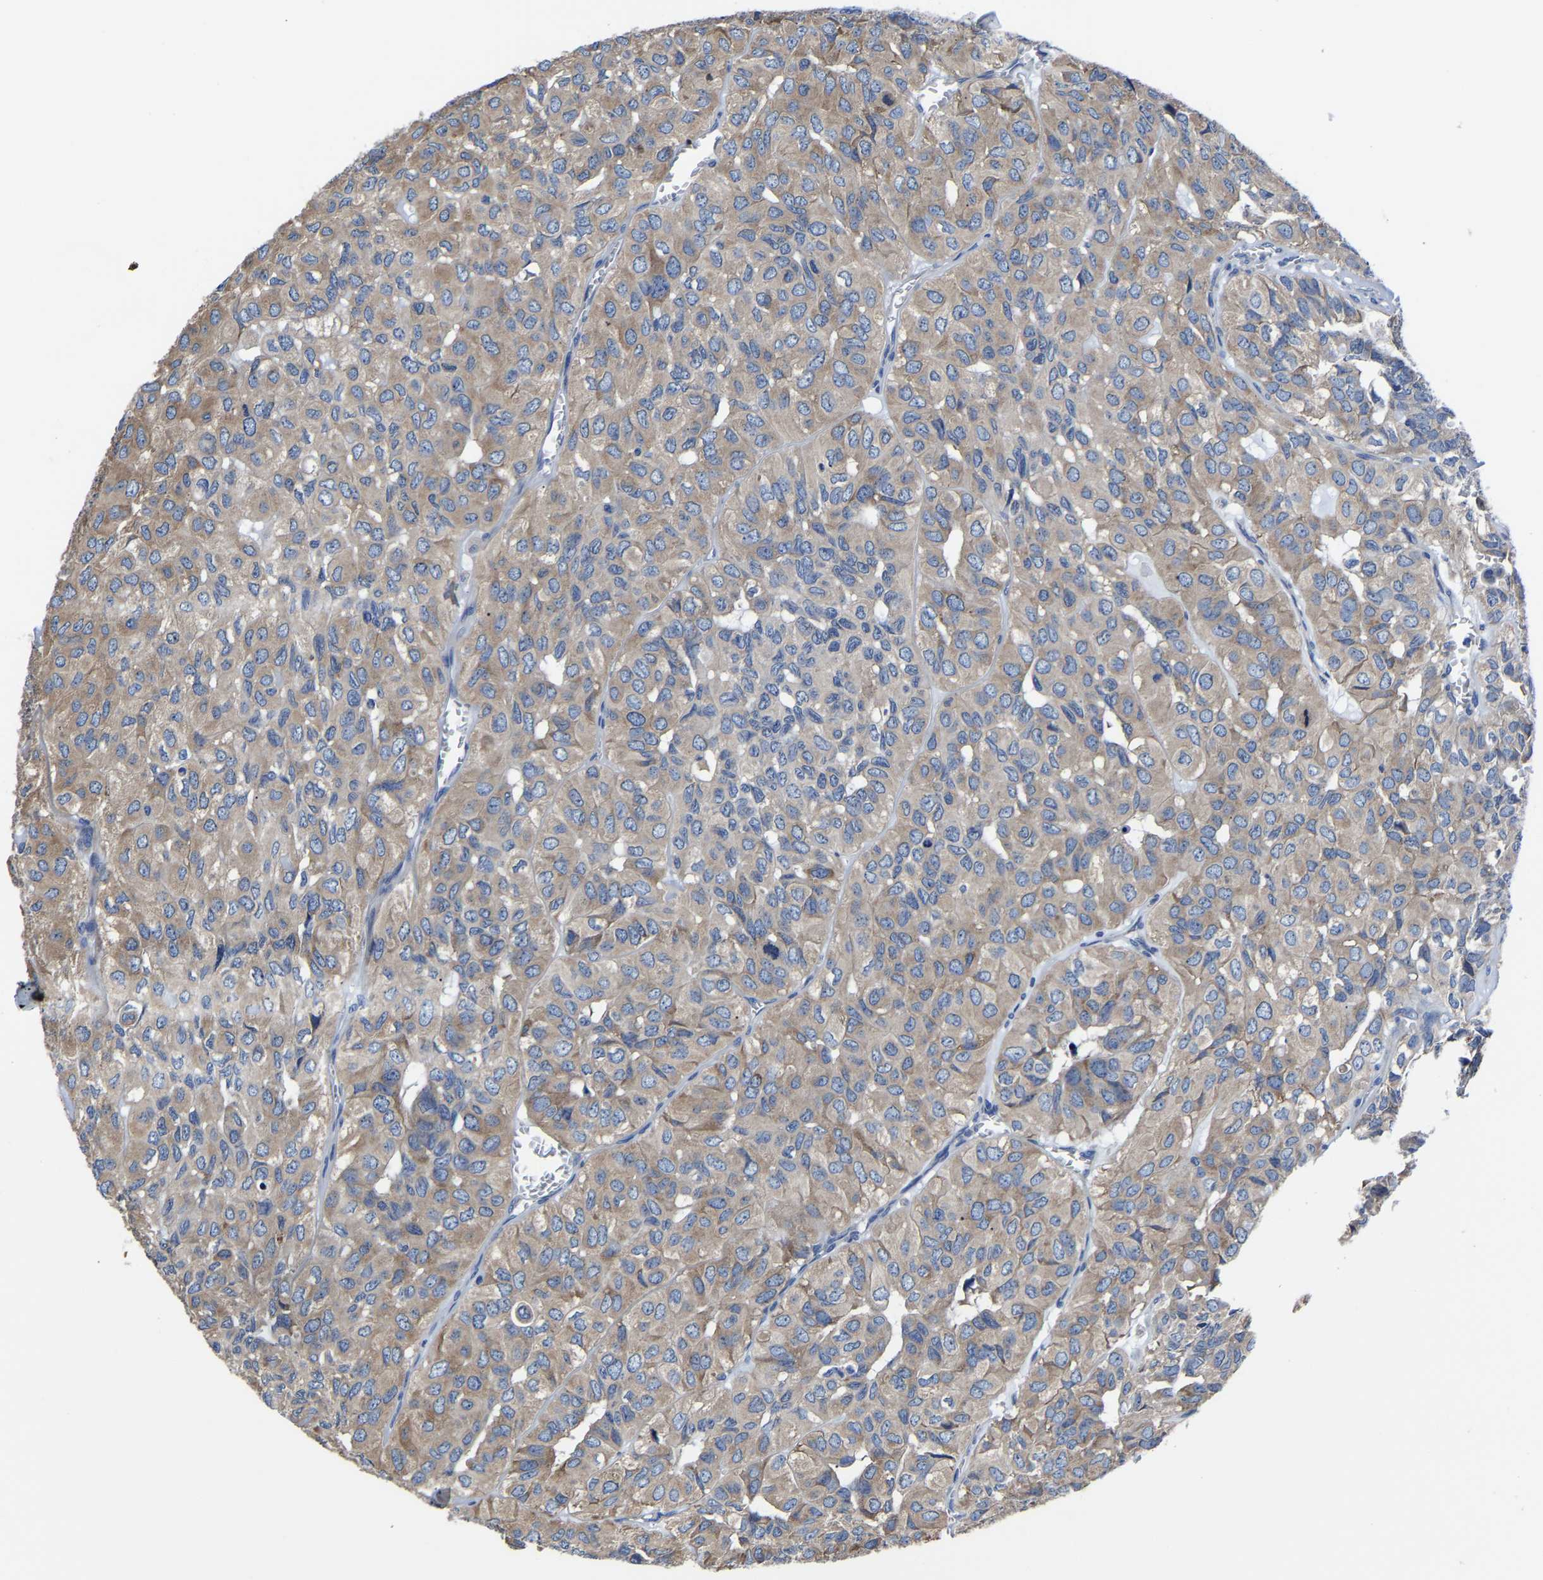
{"staining": {"intensity": "weak", "quantity": ">75%", "location": "cytoplasmic/membranous"}, "tissue": "head and neck cancer", "cell_type": "Tumor cells", "image_type": "cancer", "snomed": [{"axis": "morphology", "description": "Adenocarcinoma, NOS"}, {"axis": "topography", "description": "Salivary gland, NOS"}, {"axis": "topography", "description": "Head-Neck"}], "caption": "There is low levels of weak cytoplasmic/membranous staining in tumor cells of head and neck cancer, as demonstrated by immunohistochemical staining (brown color).", "gene": "SRPK2", "patient": {"sex": "female", "age": 76}}